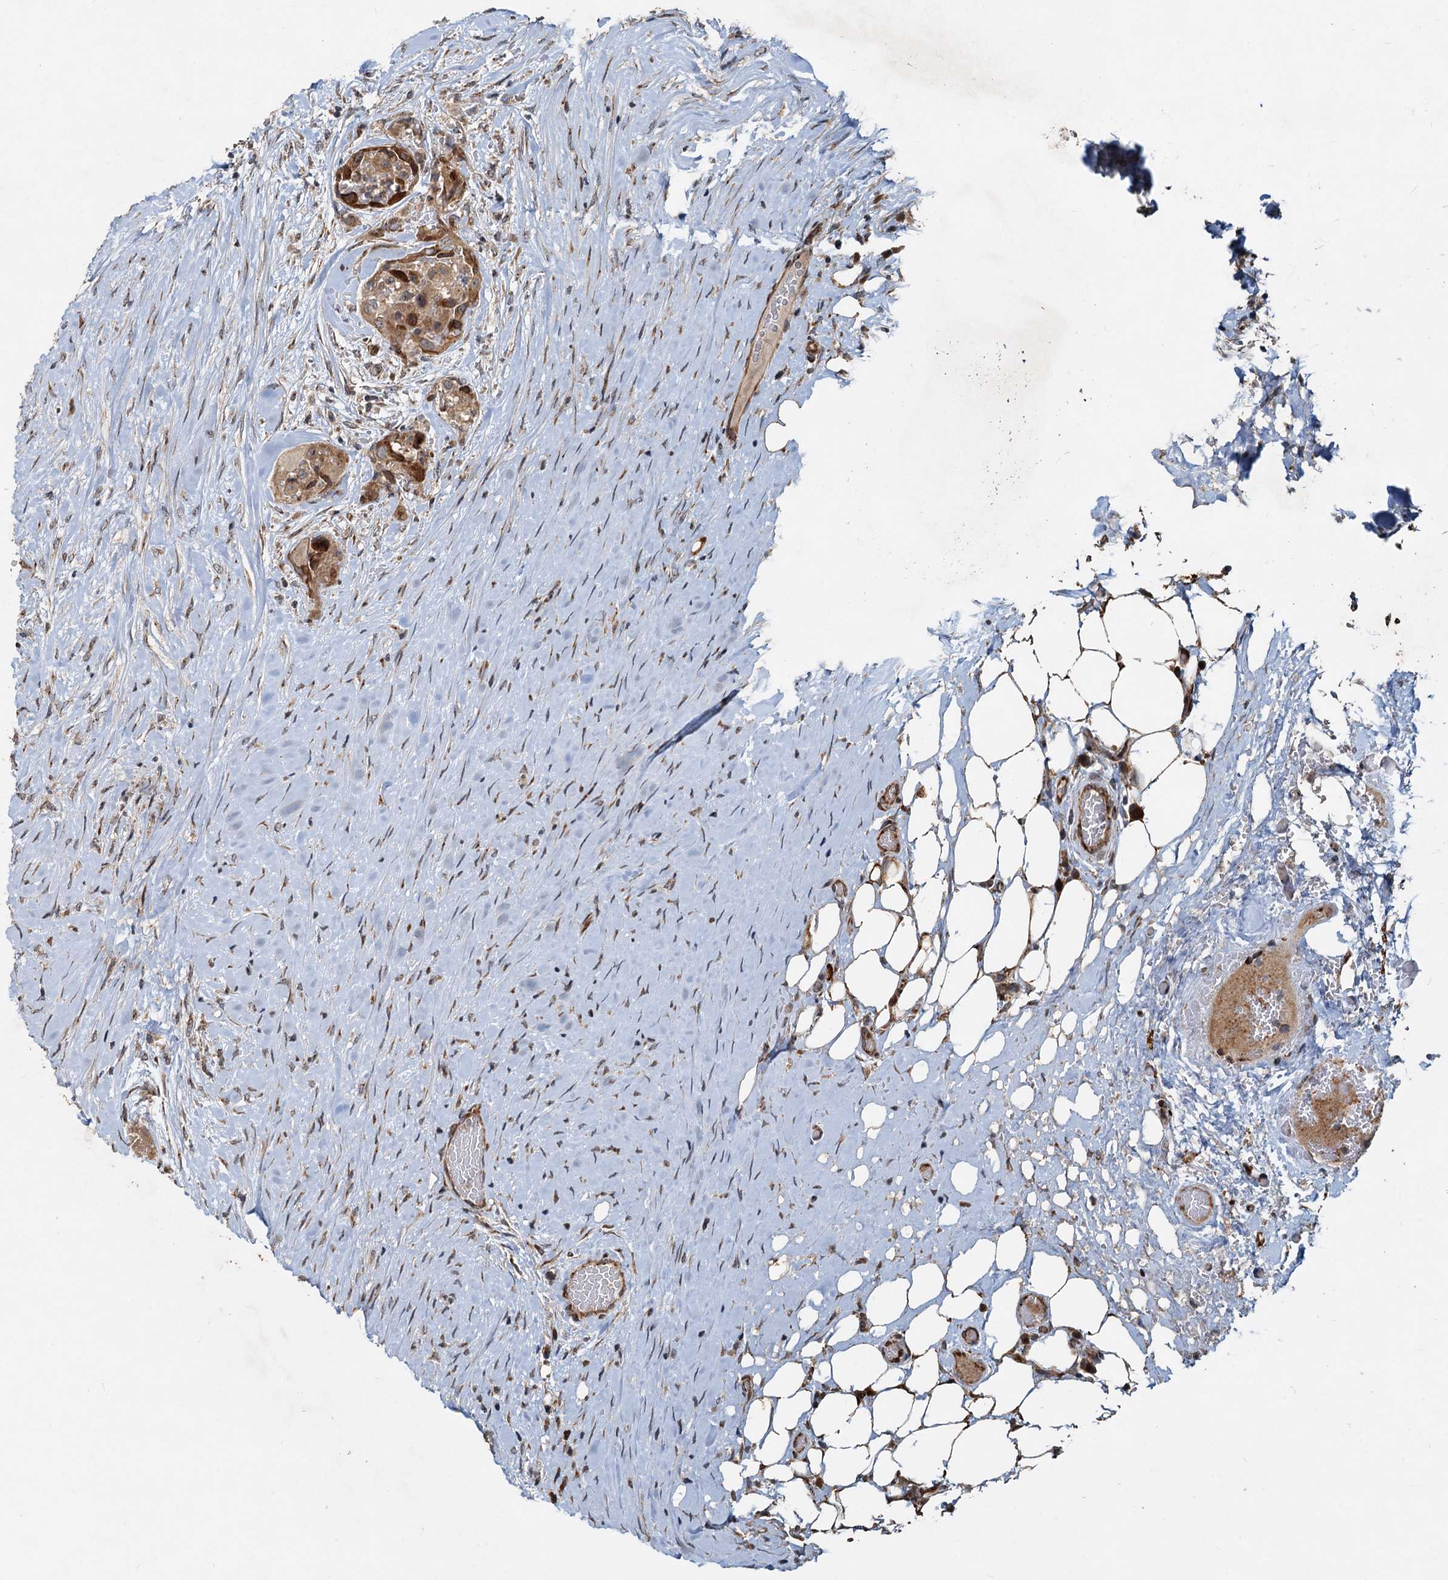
{"staining": {"intensity": "moderate", "quantity": ">75%", "location": "cytoplasmic/membranous"}, "tissue": "thyroid cancer", "cell_type": "Tumor cells", "image_type": "cancer", "snomed": [{"axis": "morphology", "description": "Papillary adenocarcinoma, NOS"}, {"axis": "topography", "description": "Thyroid gland"}], "caption": "Moderate cytoplasmic/membranous protein positivity is appreciated in approximately >75% of tumor cells in thyroid papillary adenocarcinoma.", "gene": "CEP68", "patient": {"sex": "female", "age": 59}}